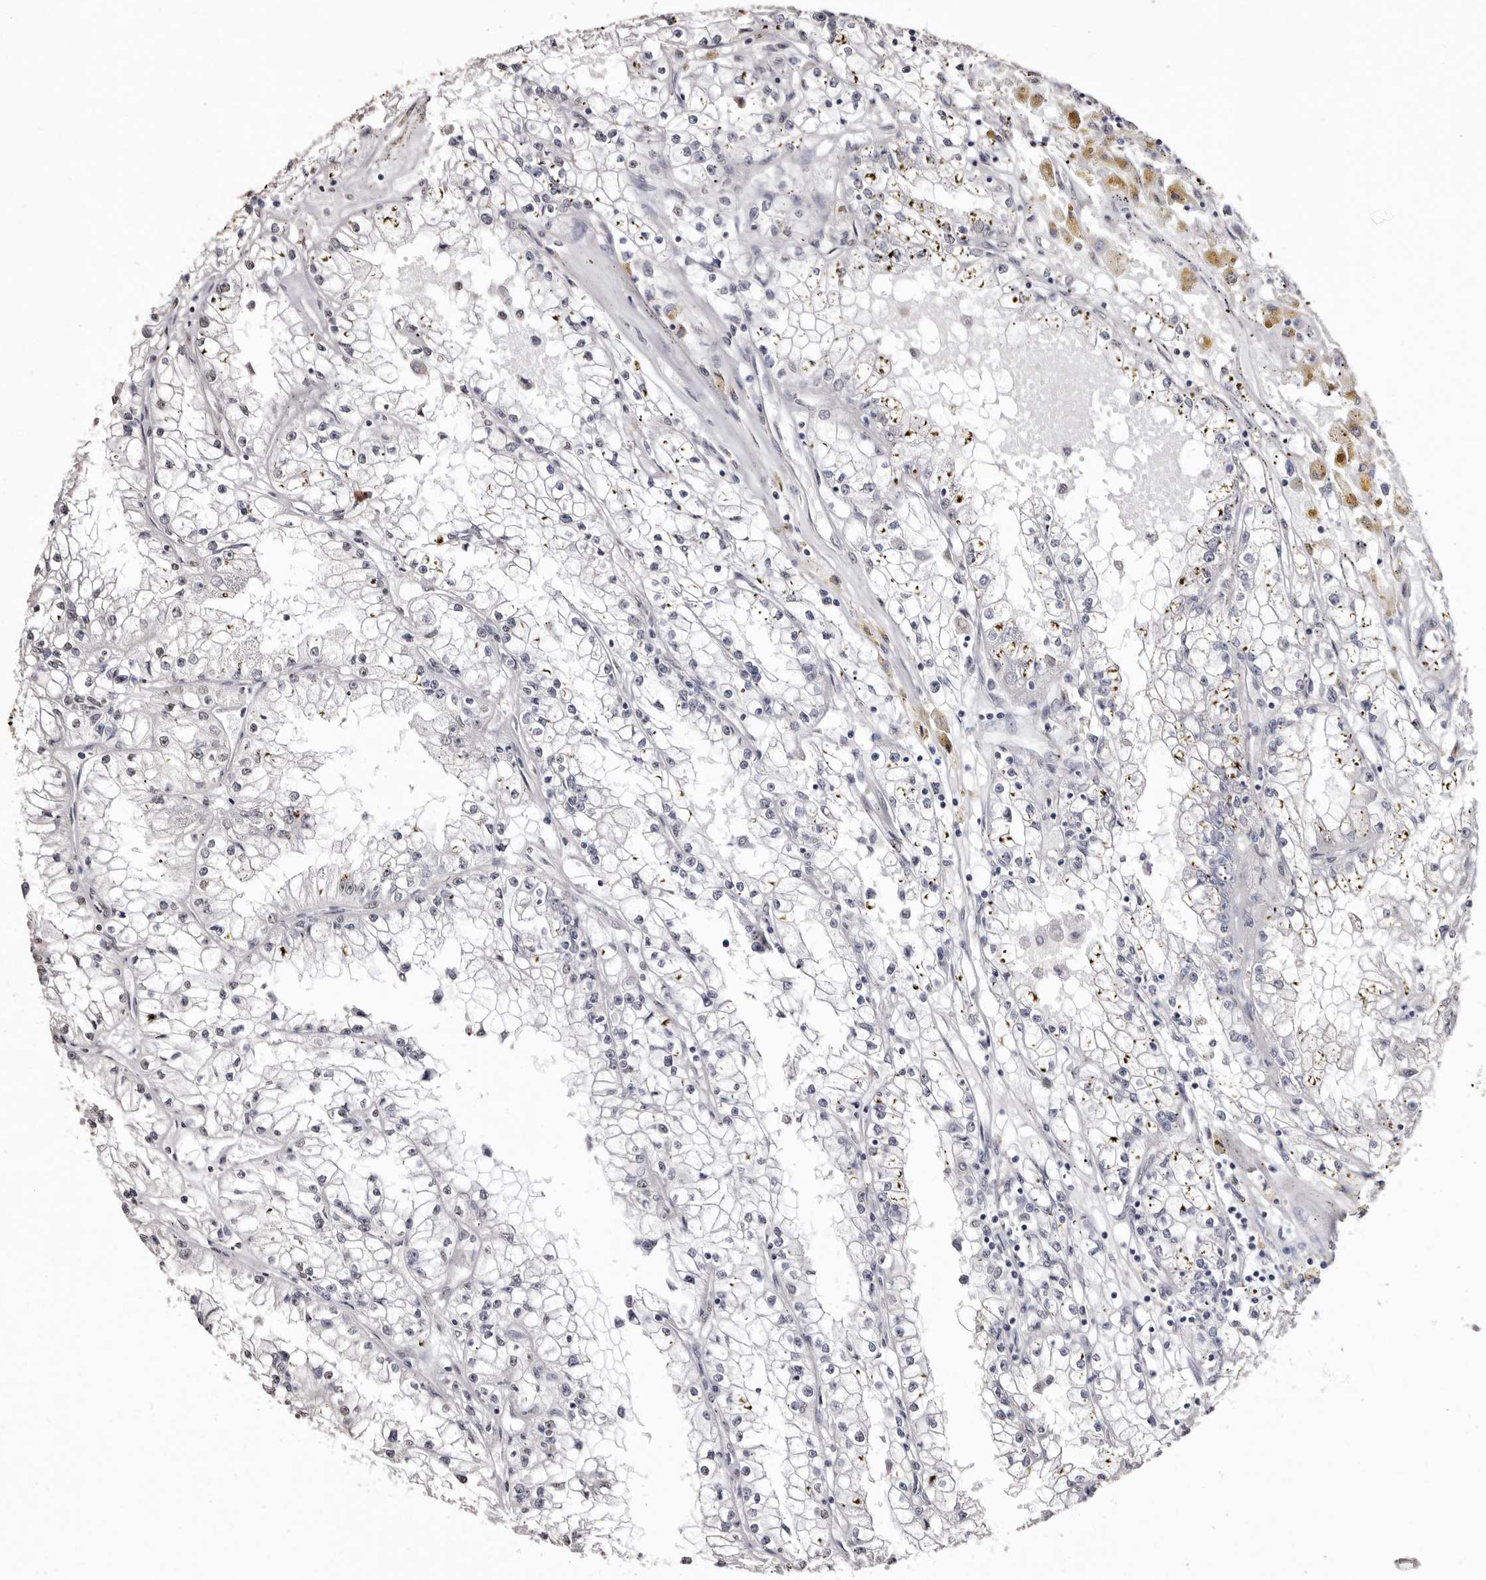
{"staining": {"intensity": "negative", "quantity": "none", "location": "none"}, "tissue": "renal cancer", "cell_type": "Tumor cells", "image_type": "cancer", "snomed": [{"axis": "morphology", "description": "Adenocarcinoma, NOS"}, {"axis": "topography", "description": "Kidney"}], "caption": "Renal cancer stained for a protein using immunohistochemistry (IHC) demonstrates no expression tumor cells.", "gene": "ERBB4", "patient": {"sex": "male", "age": 56}}